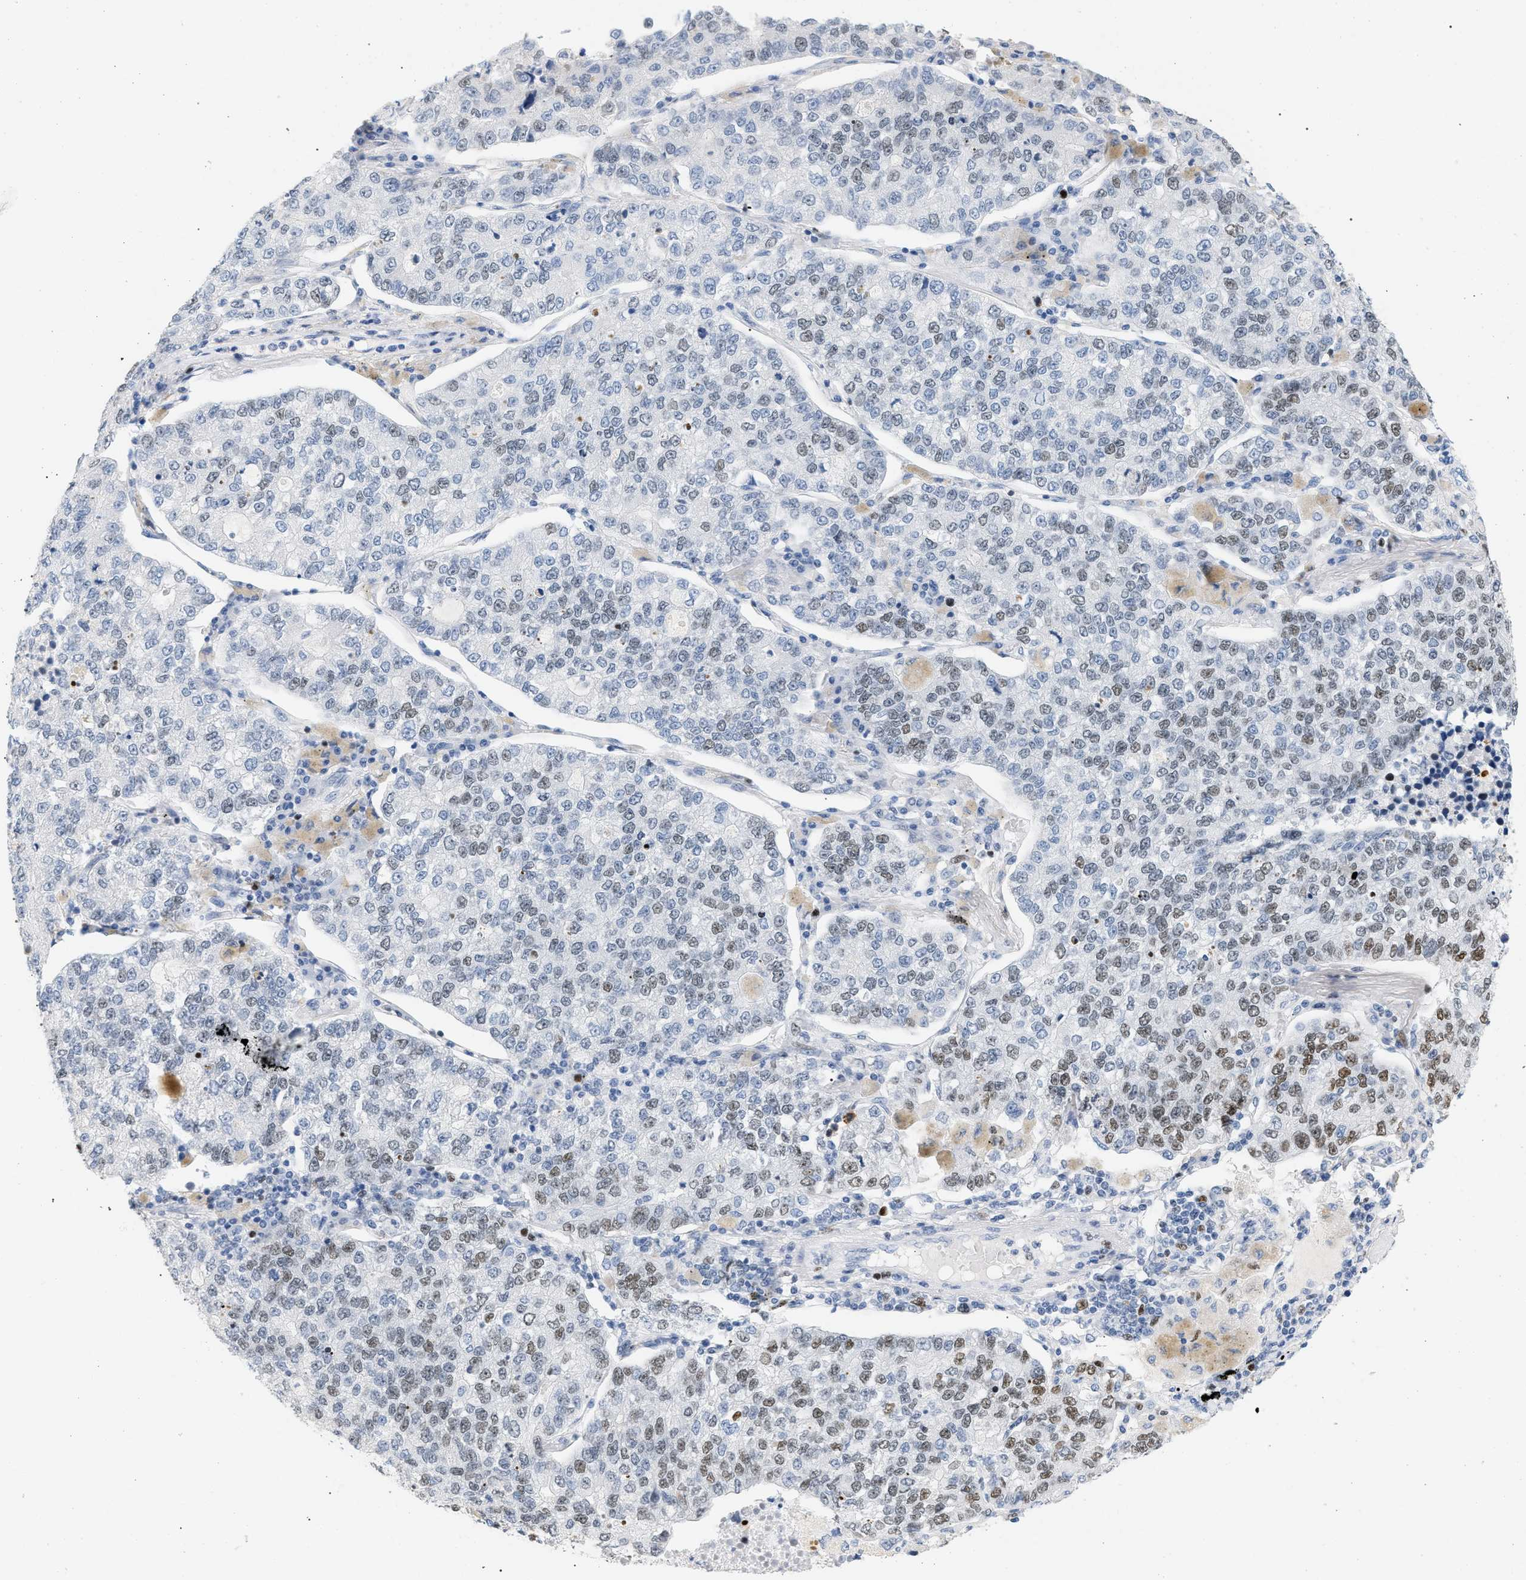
{"staining": {"intensity": "moderate", "quantity": "<25%", "location": "nuclear"}, "tissue": "lung cancer", "cell_type": "Tumor cells", "image_type": "cancer", "snomed": [{"axis": "morphology", "description": "Adenocarcinoma, NOS"}, {"axis": "topography", "description": "Lung"}], "caption": "Immunohistochemistry of adenocarcinoma (lung) demonstrates low levels of moderate nuclear positivity in about <25% of tumor cells.", "gene": "MCM7", "patient": {"sex": "male", "age": 49}}